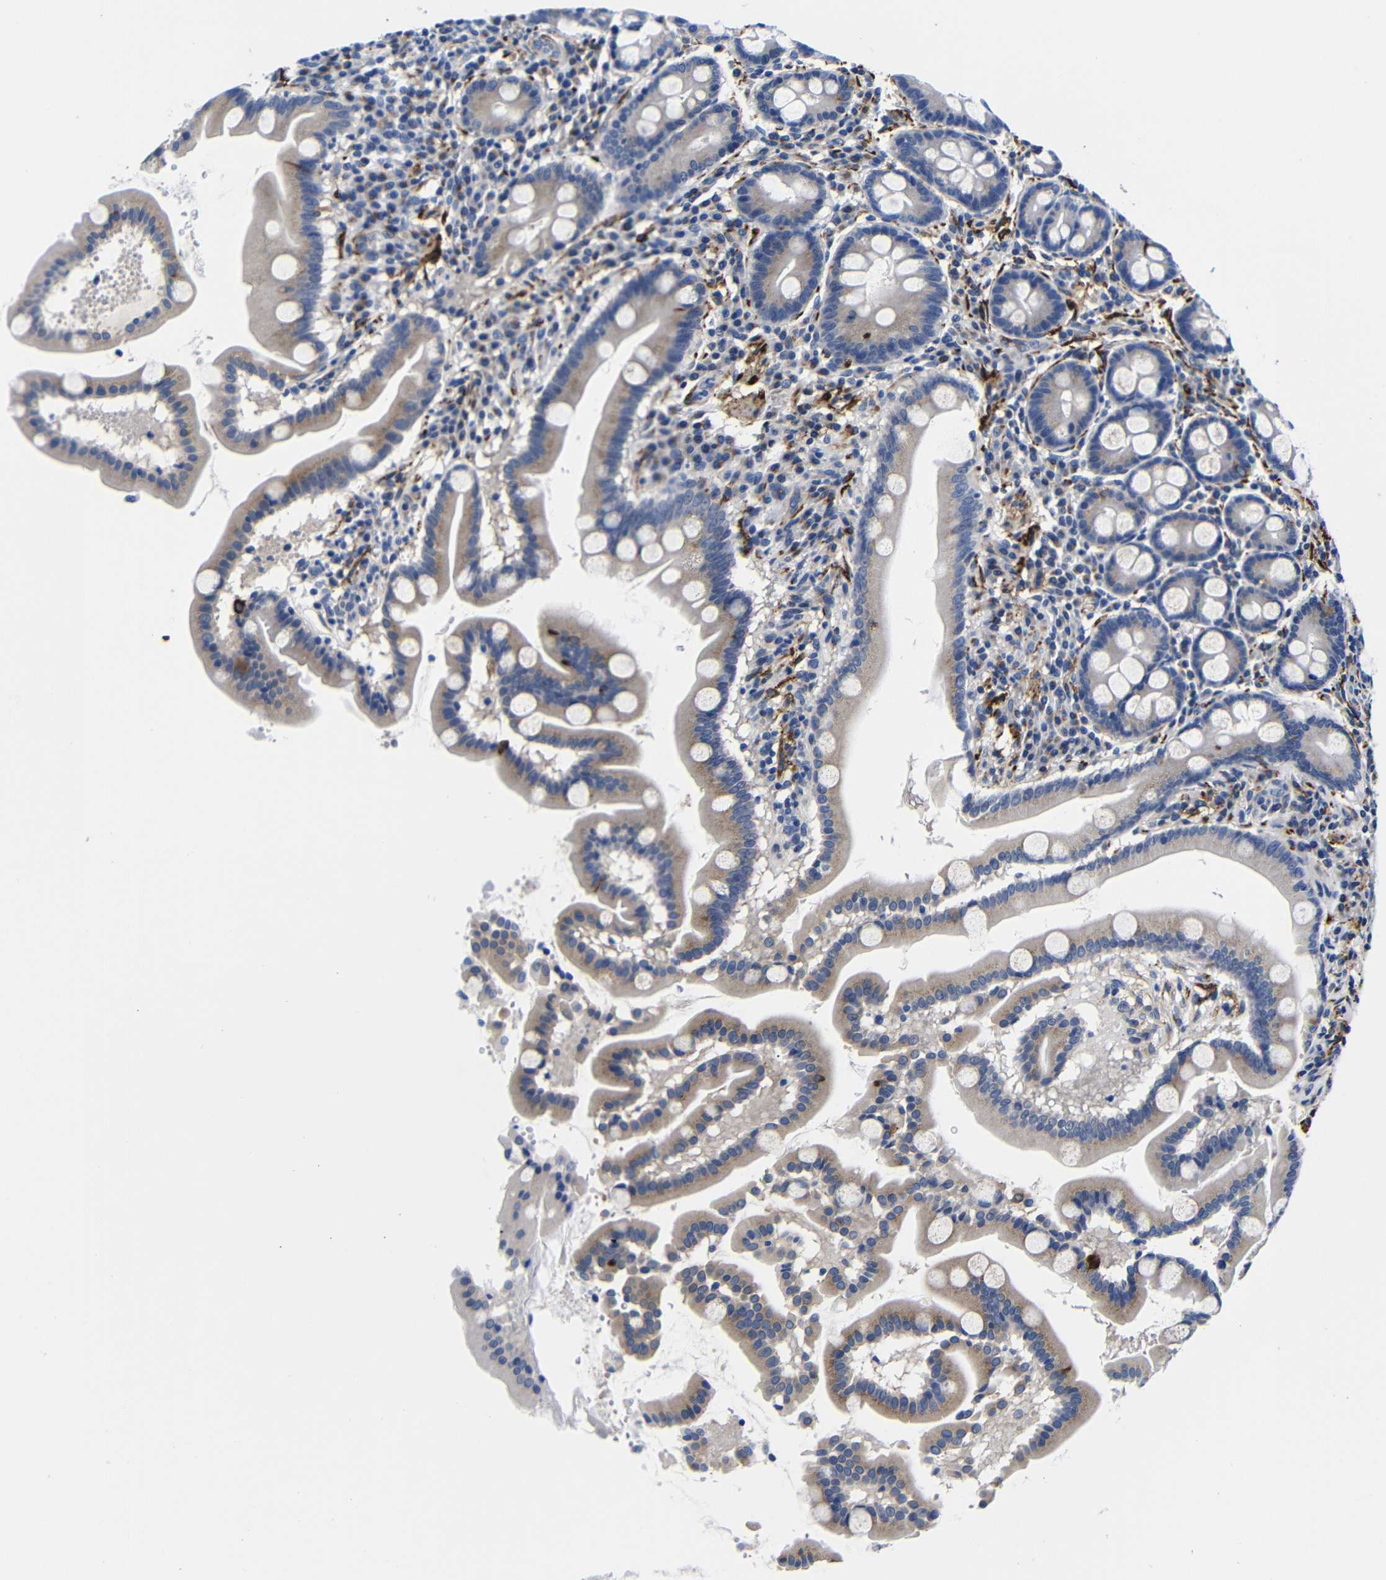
{"staining": {"intensity": "moderate", "quantity": "25%-75%", "location": "cytoplasmic/membranous"}, "tissue": "duodenum", "cell_type": "Glandular cells", "image_type": "normal", "snomed": [{"axis": "morphology", "description": "Normal tissue, NOS"}, {"axis": "topography", "description": "Duodenum"}], "caption": "This photomicrograph exhibits immunohistochemistry staining of normal human duodenum, with medium moderate cytoplasmic/membranous positivity in approximately 25%-75% of glandular cells.", "gene": "LRIG1", "patient": {"sex": "male", "age": 50}}